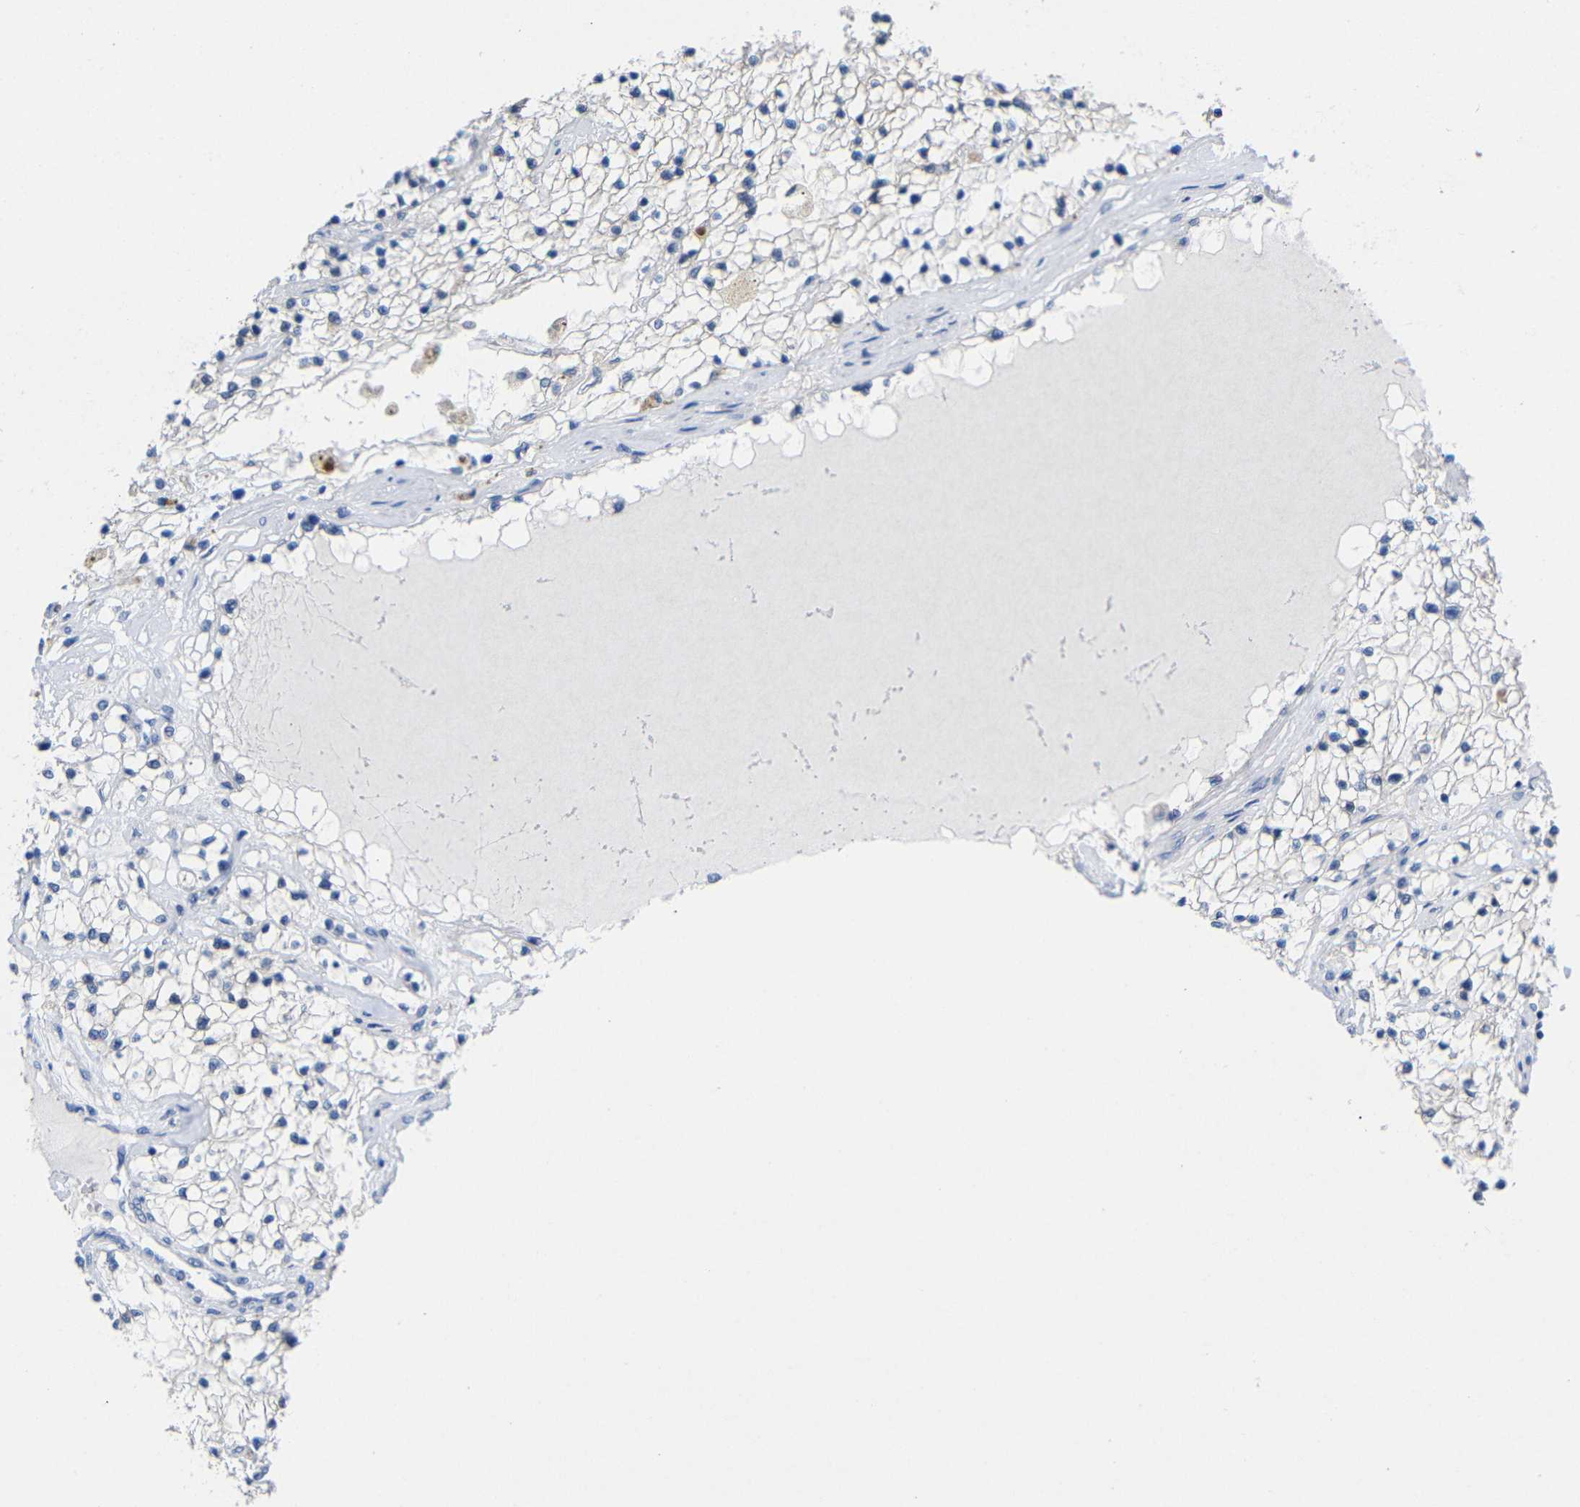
{"staining": {"intensity": "negative", "quantity": "none", "location": "none"}, "tissue": "renal cancer", "cell_type": "Tumor cells", "image_type": "cancer", "snomed": [{"axis": "morphology", "description": "Adenocarcinoma, NOS"}, {"axis": "topography", "description": "Kidney"}], "caption": "IHC photomicrograph of human renal cancer stained for a protein (brown), which reveals no staining in tumor cells.", "gene": "PEBP1", "patient": {"sex": "male", "age": 68}}